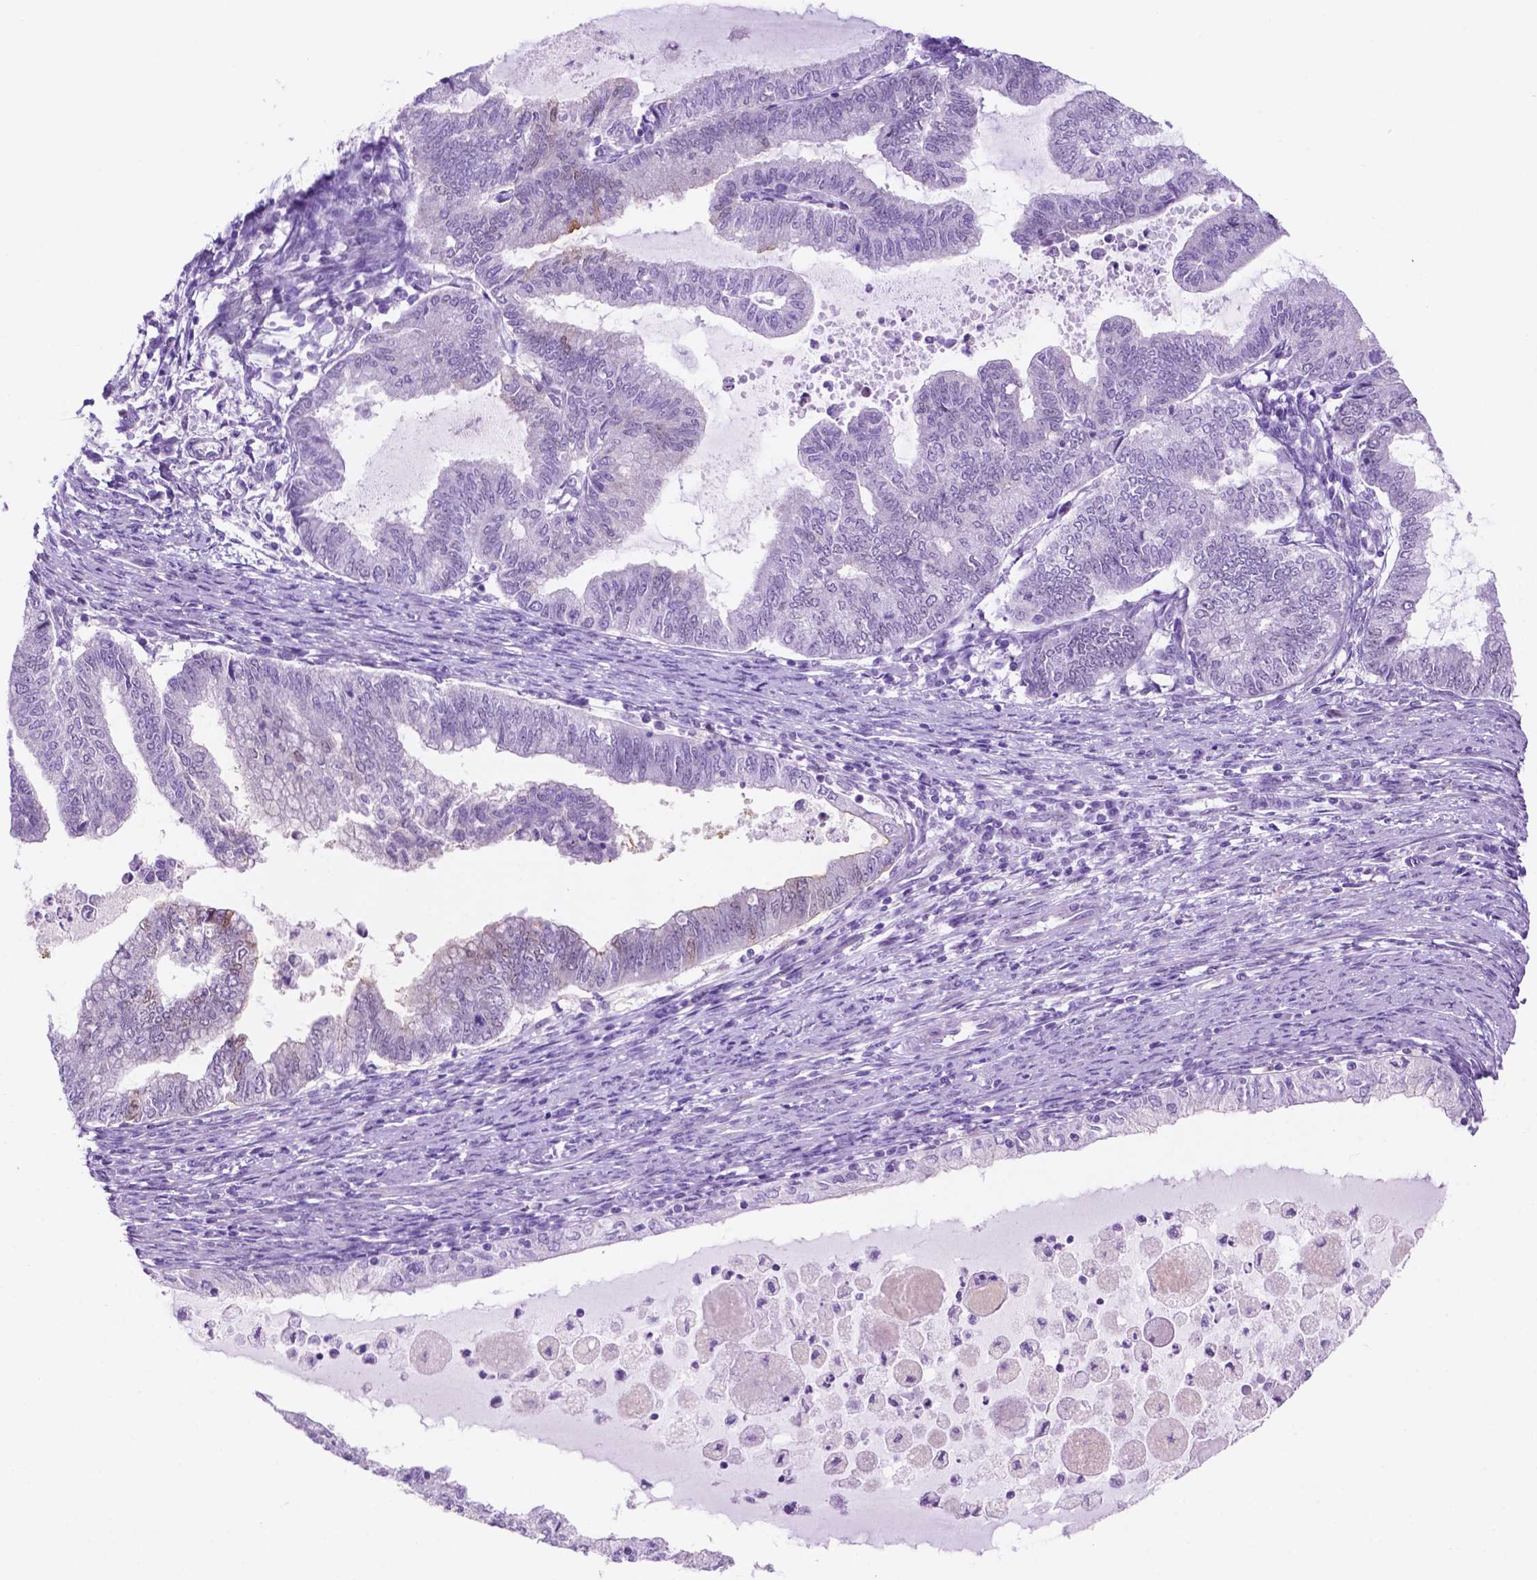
{"staining": {"intensity": "negative", "quantity": "none", "location": "none"}, "tissue": "endometrial cancer", "cell_type": "Tumor cells", "image_type": "cancer", "snomed": [{"axis": "morphology", "description": "Adenocarcinoma, NOS"}, {"axis": "topography", "description": "Endometrium"}], "caption": "Immunohistochemical staining of human adenocarcinoma (endometrial) reveals no significant positivity in tumor cells.", "gene": "ACY3", "patient": {"sex": "female", "age": 79}}